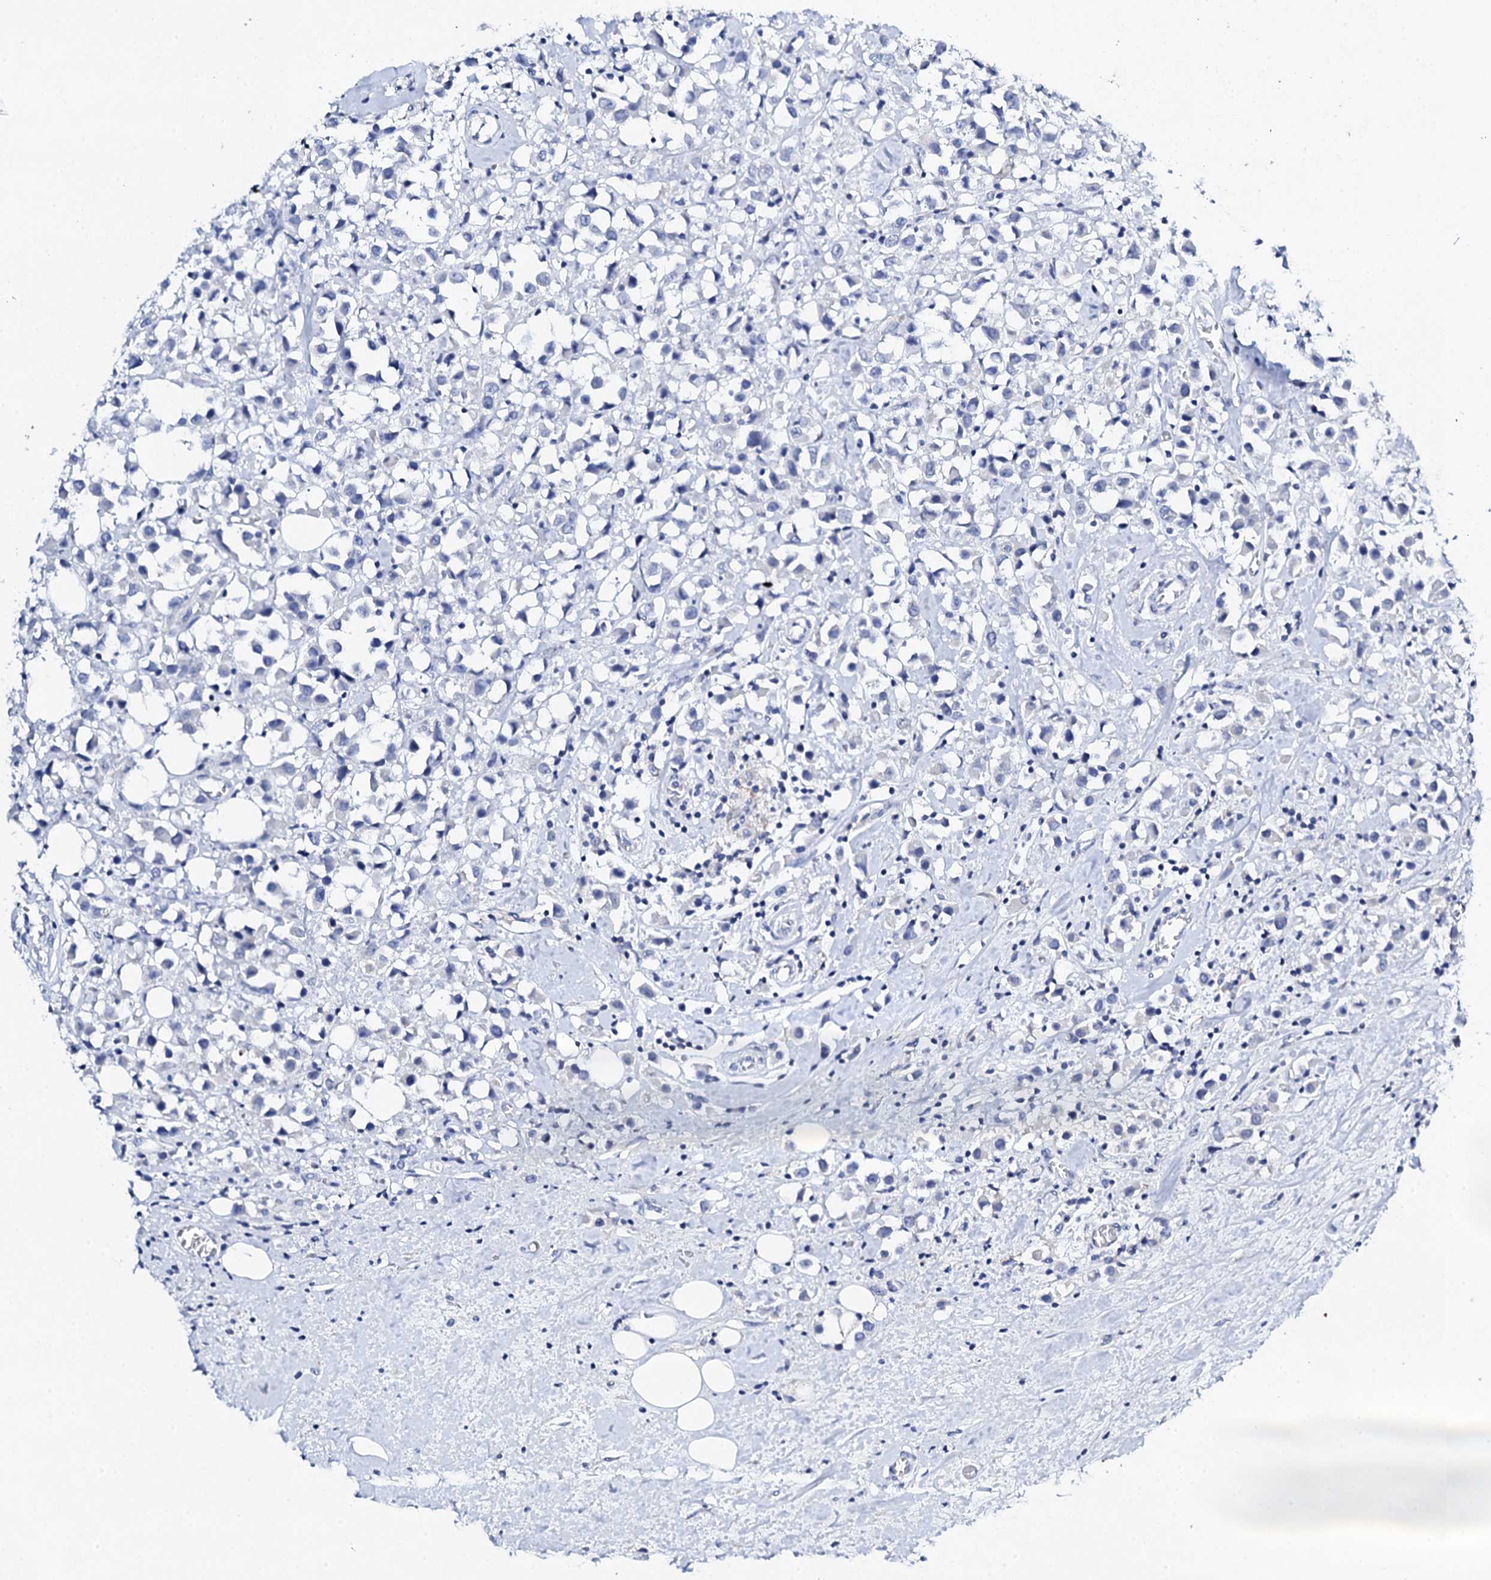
{"staining": {"intensity": "negative", "quantity": "none", "location": "none"}, "tissue": "breast cancer", "cell_type": "Tumor cells", "image_type": "cancer", "snomed": [{"axis": "morphology", "description": "Duct carcinoma"}, {"axis": "topography", "description": "Breast"}], "caption": "Human breast intraductal carcinoma stained for a protein using immunohistochemistry demonstrates no expression in tumor cells.", "gene": "FBXL16", "patient": {"sex": "female", "age": 61}}